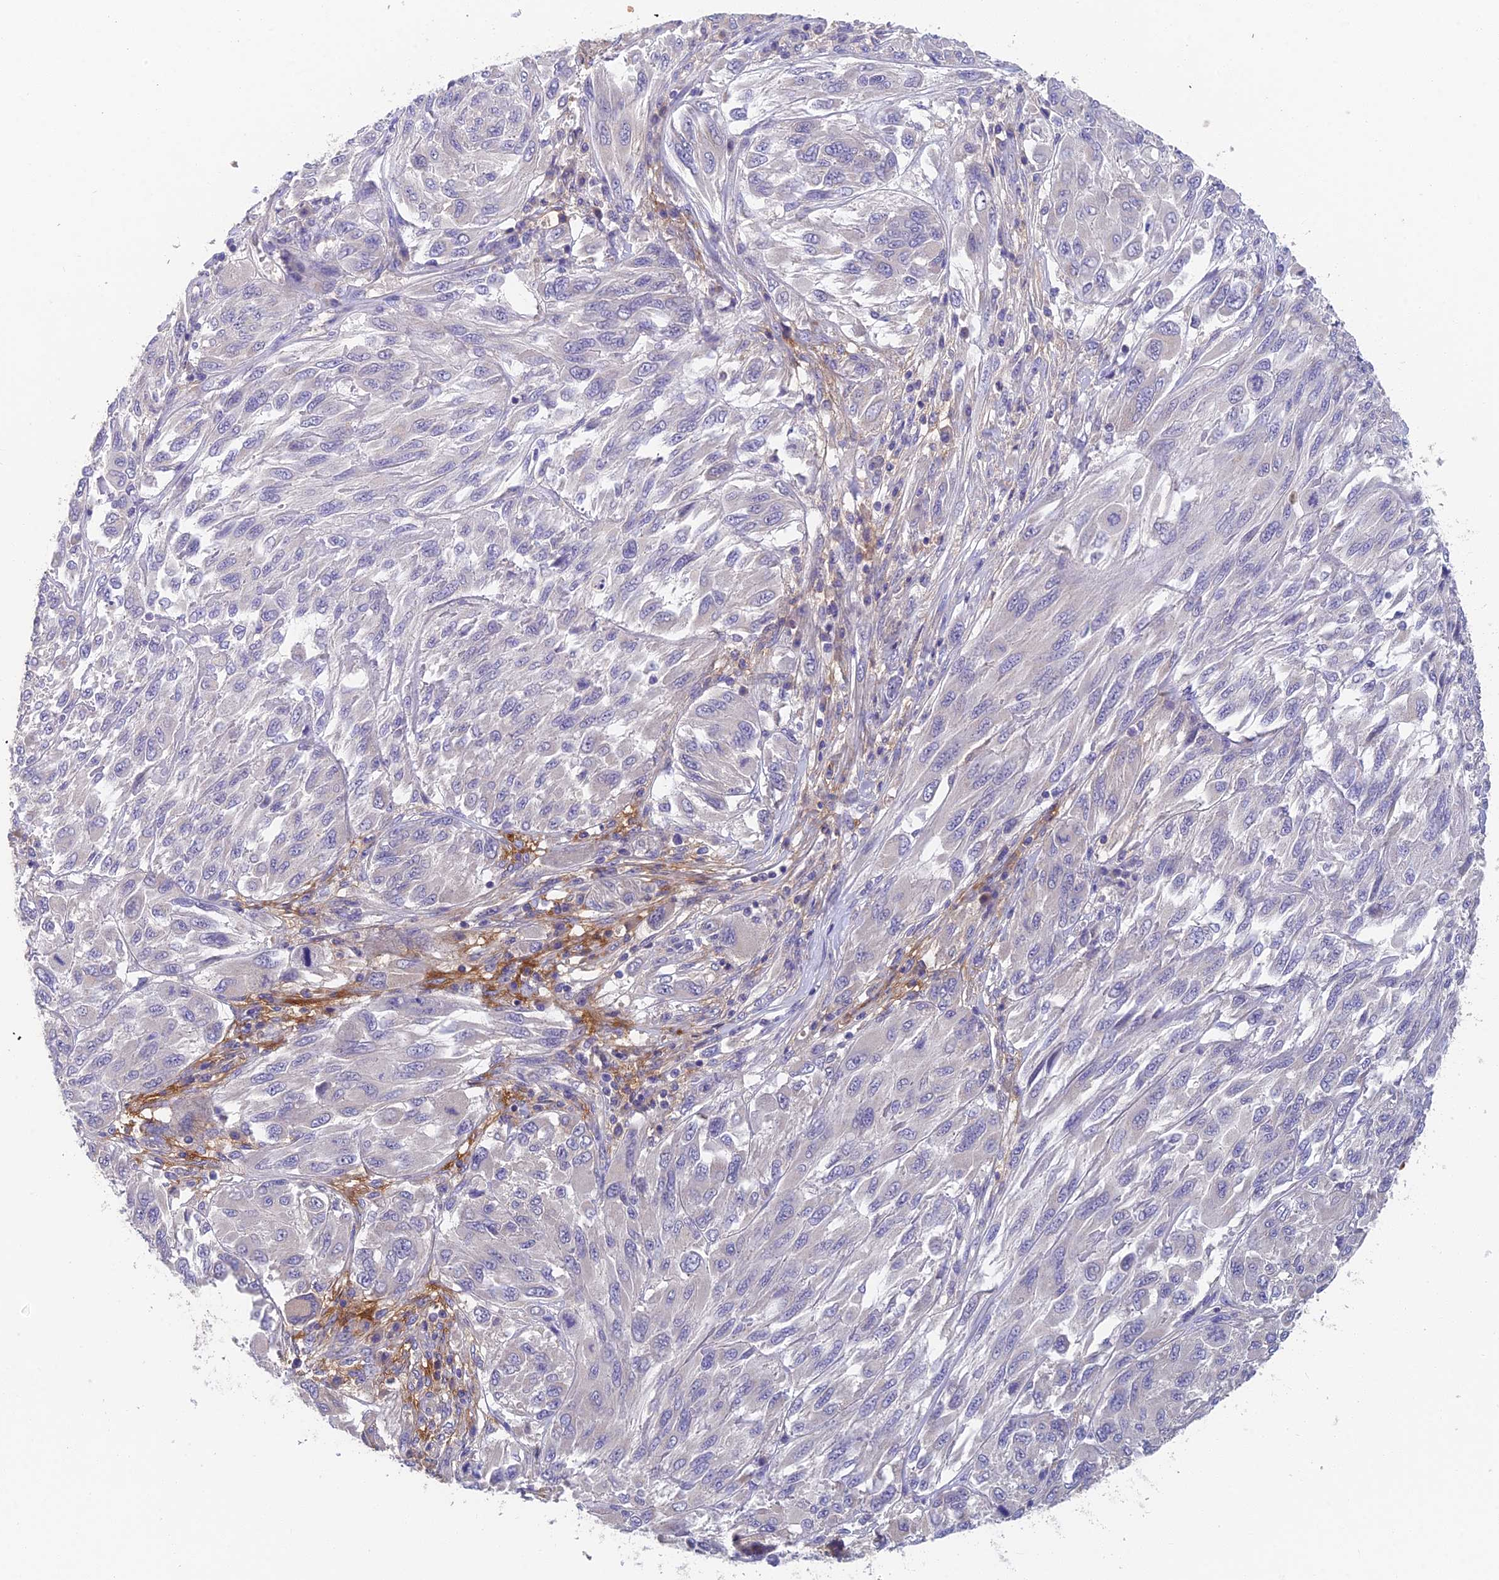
{"staining": {"intensity": "negative", "quantity": "none", "location": "none"}, "tissue": "melanoma", "cell_type": "Tumor cells", "image_type": "cancer", "snomed": [{"axis": "morphology", "description": "Malignant melanoma, NOS"}, {"axis": "topography", "description": "Skin"}], "caption": "Immunohistochemistry (IHC) histopathology image of neoplastic tissue: melanoma stained with DAB displays no significant protein positivity in tumor cells. (Brightfield microscopy of DAB (3,3'-diaminobenzidine) immunohistochemistry at high magnification).", "gene": "ADAMTS13", "patient": {"sex": "female", "age": 91}}